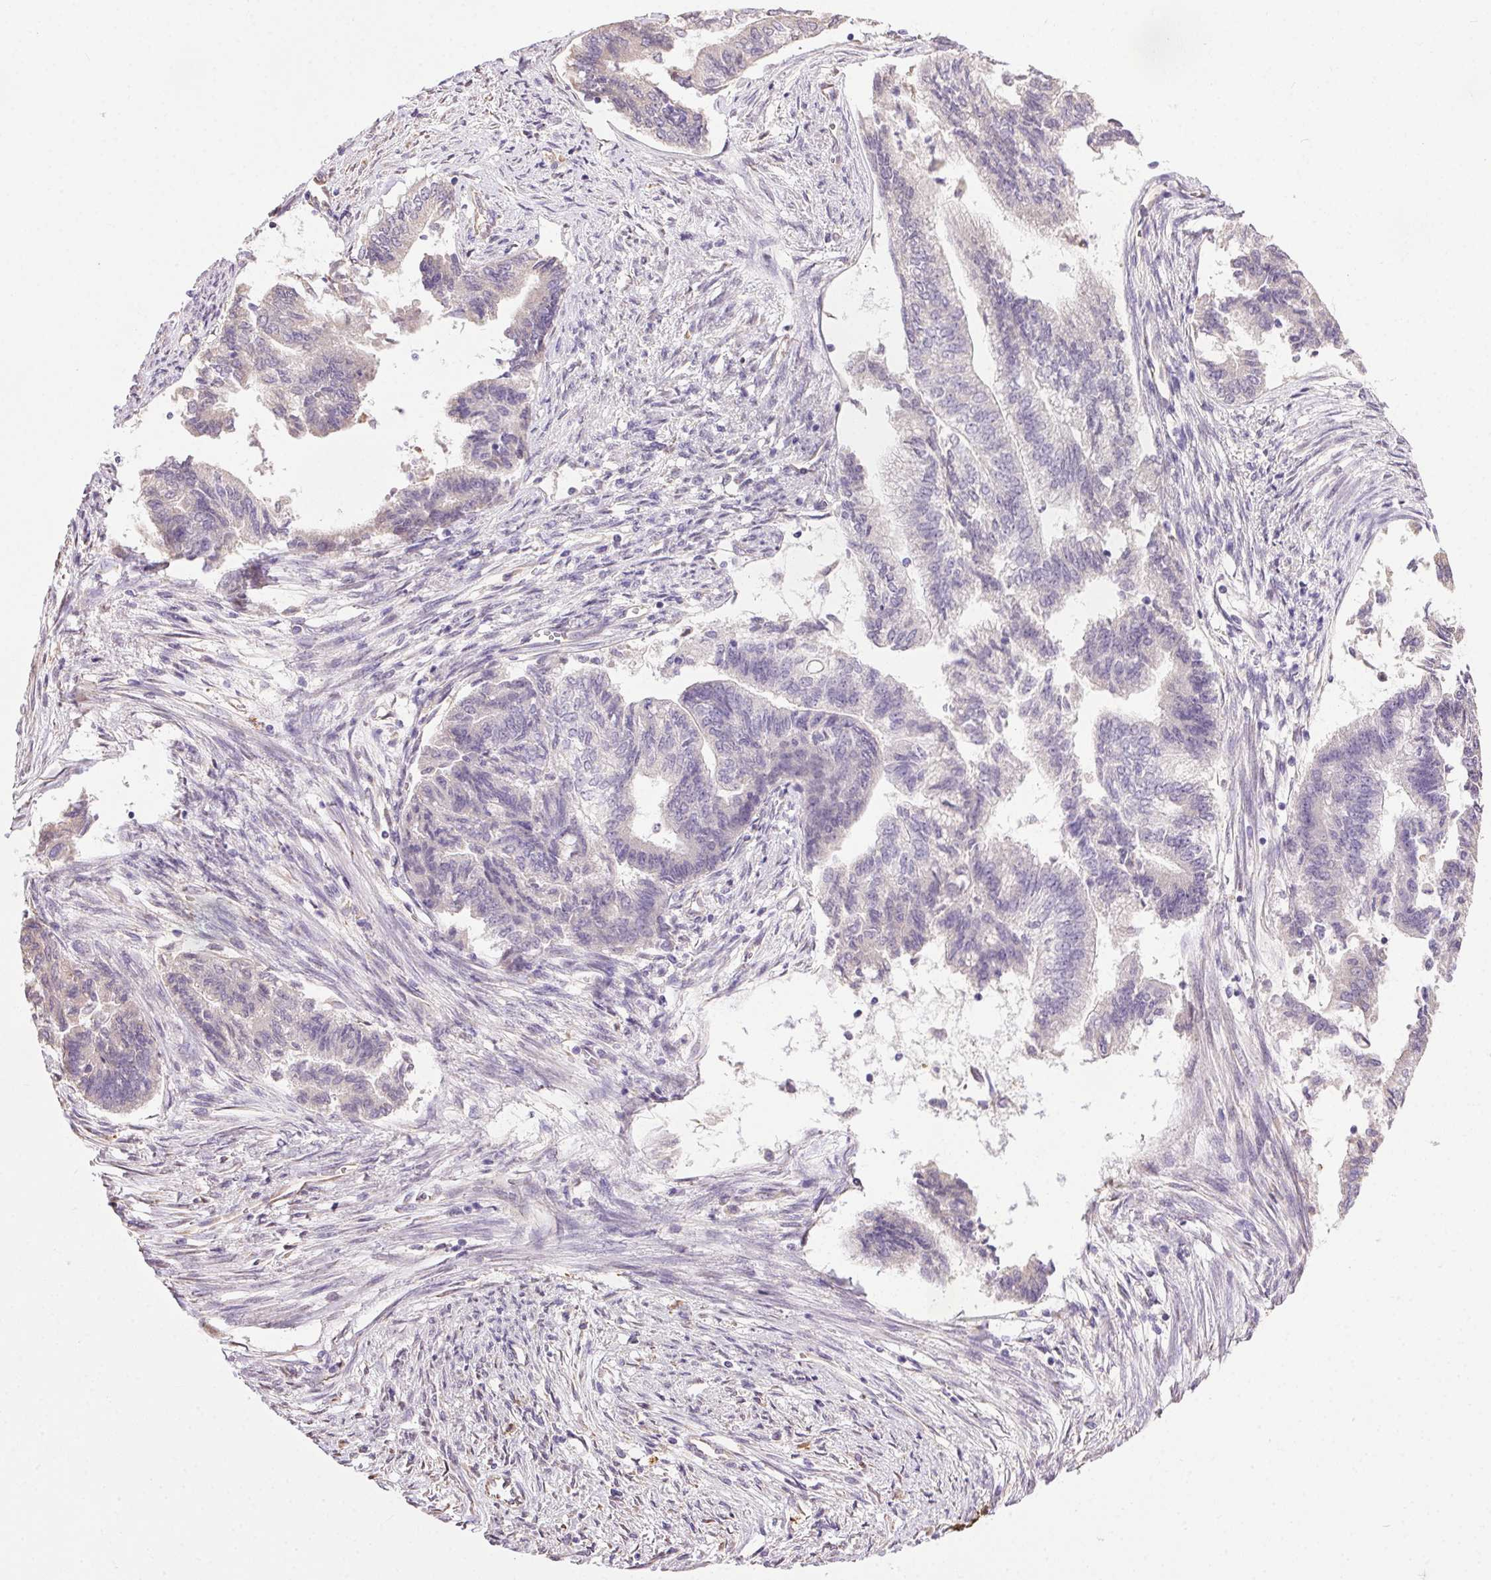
{"staining": {"intensity": "negative", "quantity": "none", "location": "none"}, "tissue": "endometrial cancer", "cell_type": "Tumor cells", "image_type": "cancer", "snomed": [{"axis": "morphology", "description": "Adenocarcinoma, NOS"}, {"axis": "topography", "description": "Endometrium"}], "caption": "A micrograph of human adenocarcinoma (endometrial) is negative for staining in tumor cells.", "gene": "SNX31", "patient": {"sex": "female", "age": 65}}